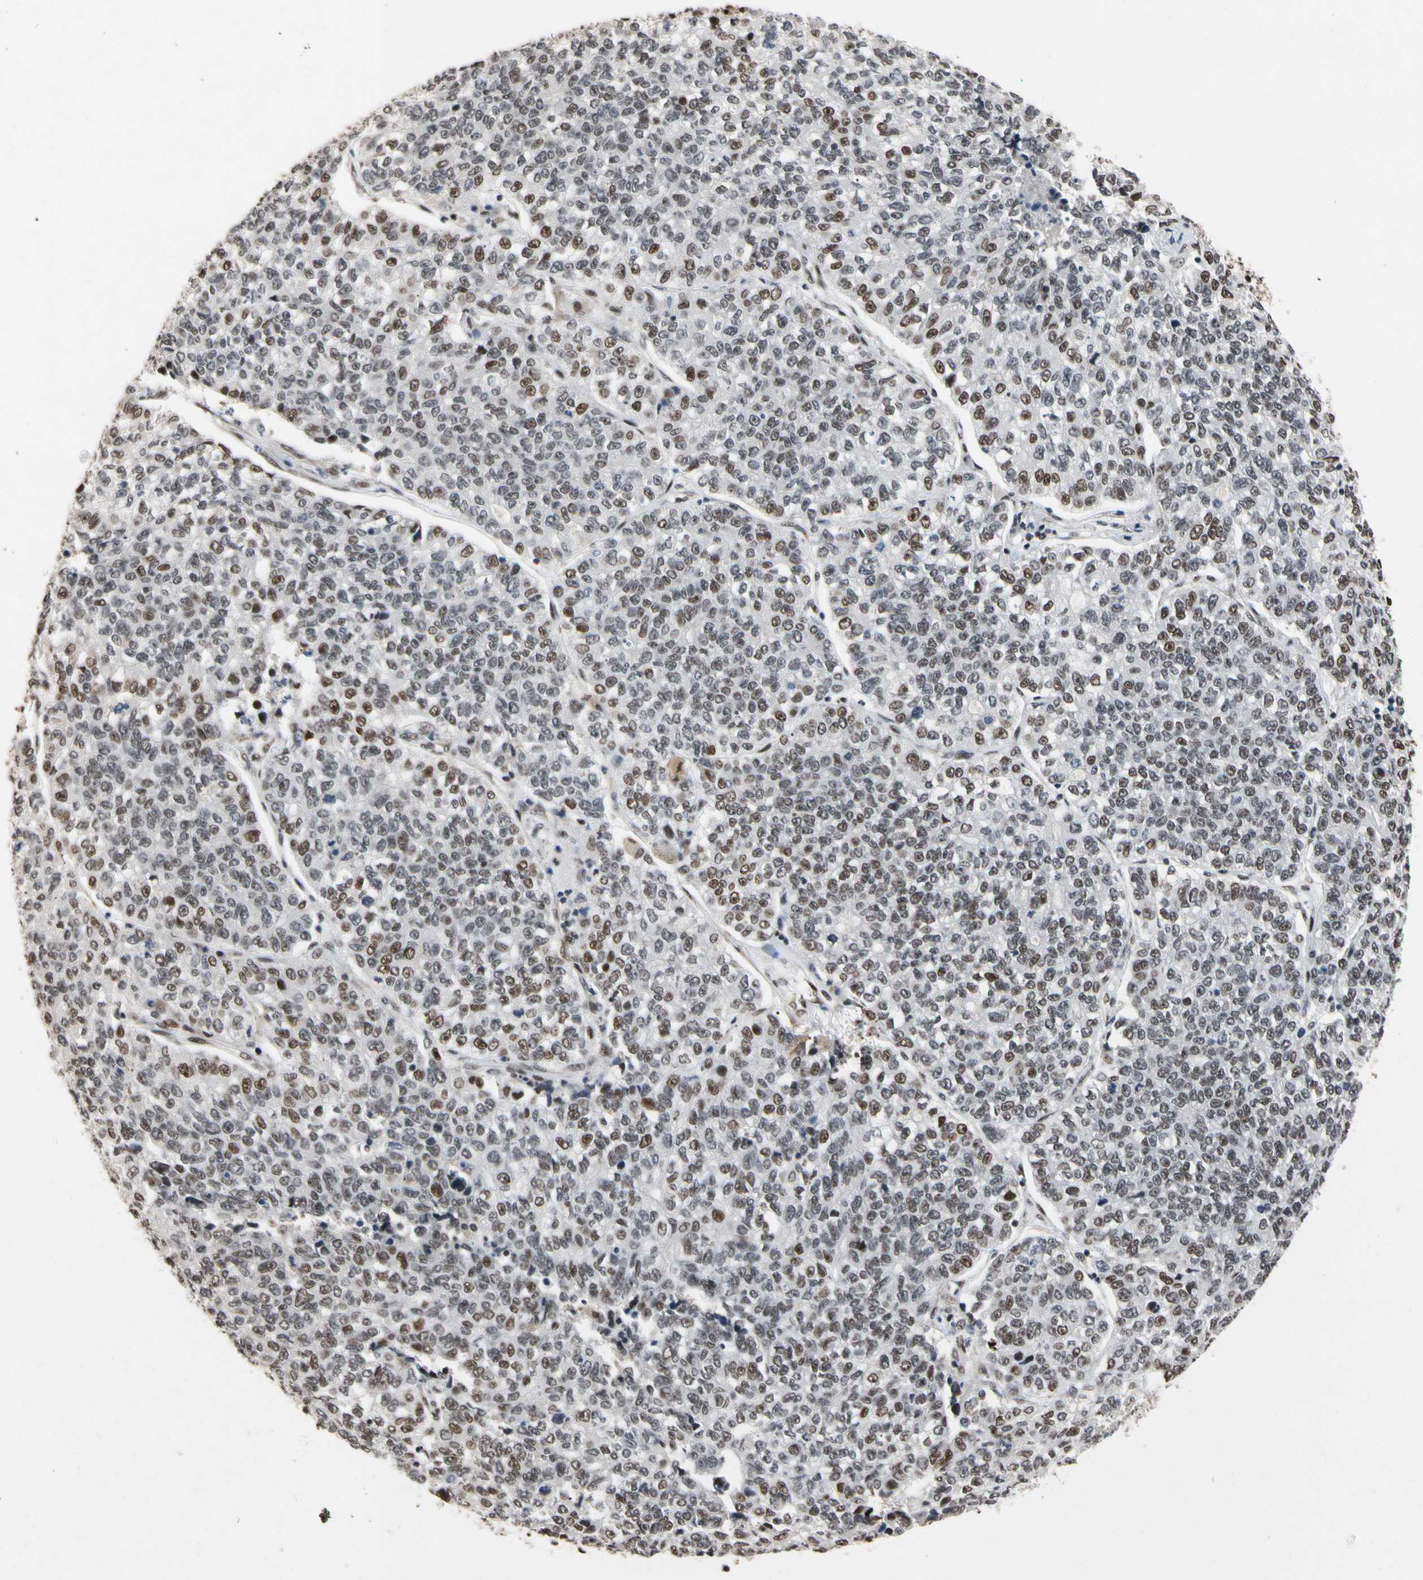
{"staining": {"intensity": "moderate", "quantity": "25%-75%", "location": "nuclear"}, "tissue": "lung cancer", "cell_type": "Tumor cells", "image_type": "cancer", "snomed": [{"axis": "morphology", "description": "Adenocarcinoma, NOS"}, {"axis": "topography", "description": "Lung"}], "caption": "Immunohistochemistry (DAB (3,3'-diaminobenzidine)) staining of human lung adenocarcinoma demonstrates moderate nuclear protein expression in approximately 25%-75% of tumor cells.", "gene": "FAM98B", "patient": {"sex": "male", "age": 49}}